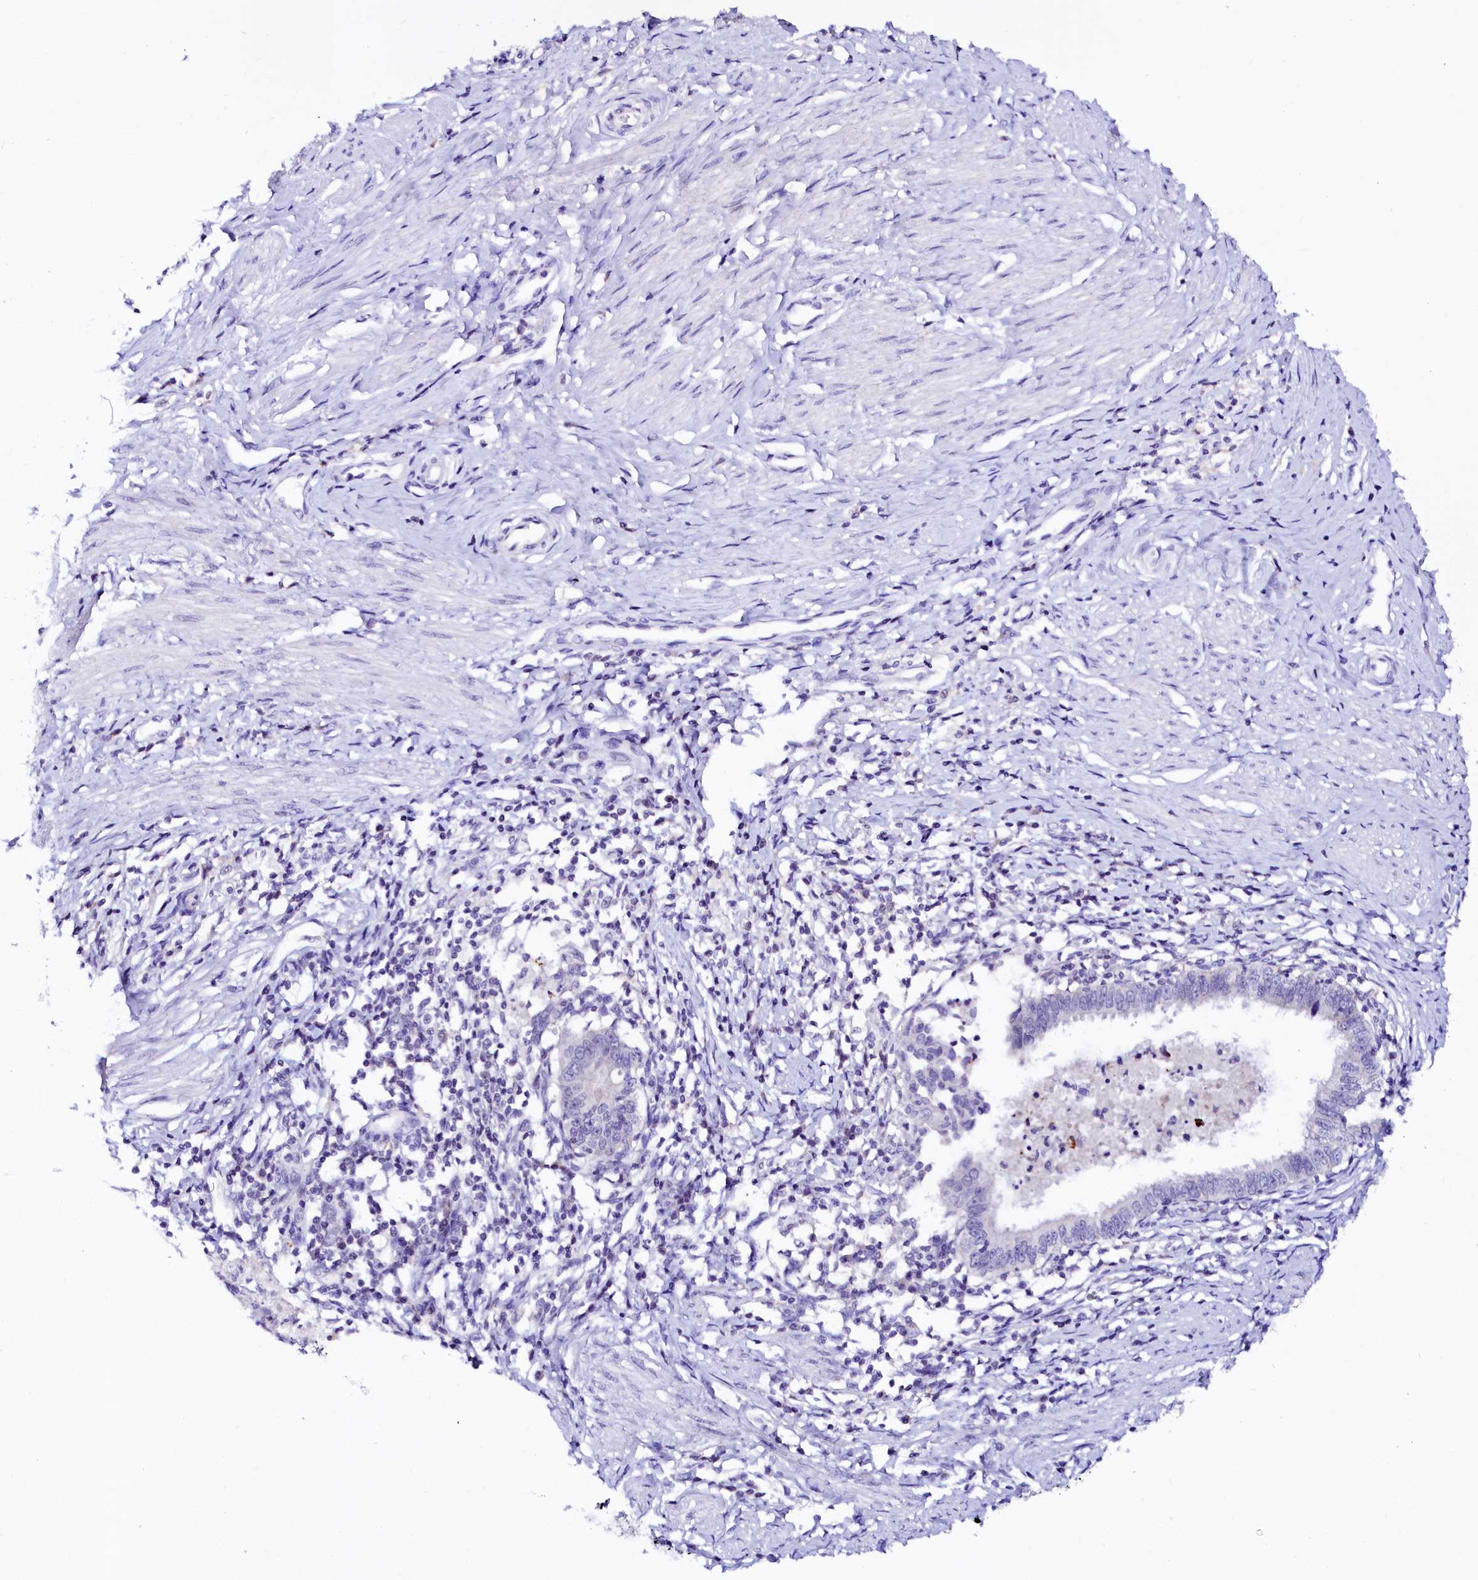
{"staining": {"intensity": "negative", "quantity": "none", "location": "none"}, "tissue": "cervical cancer", "cell_type": "Tumor cells", "image_type": "cancer", "snomed": [{"axis": "morphology", "description": "Adenocarcinoma, NOS"}, {"axis": "topography", "description": "Cervix"}], "caption": "This is an IHC micrograph of human adenocarcinoma (cervical). There is no expression in tumor cells.", "gene": "NALF1", "patient": {"sex": "female", "age": 36}}